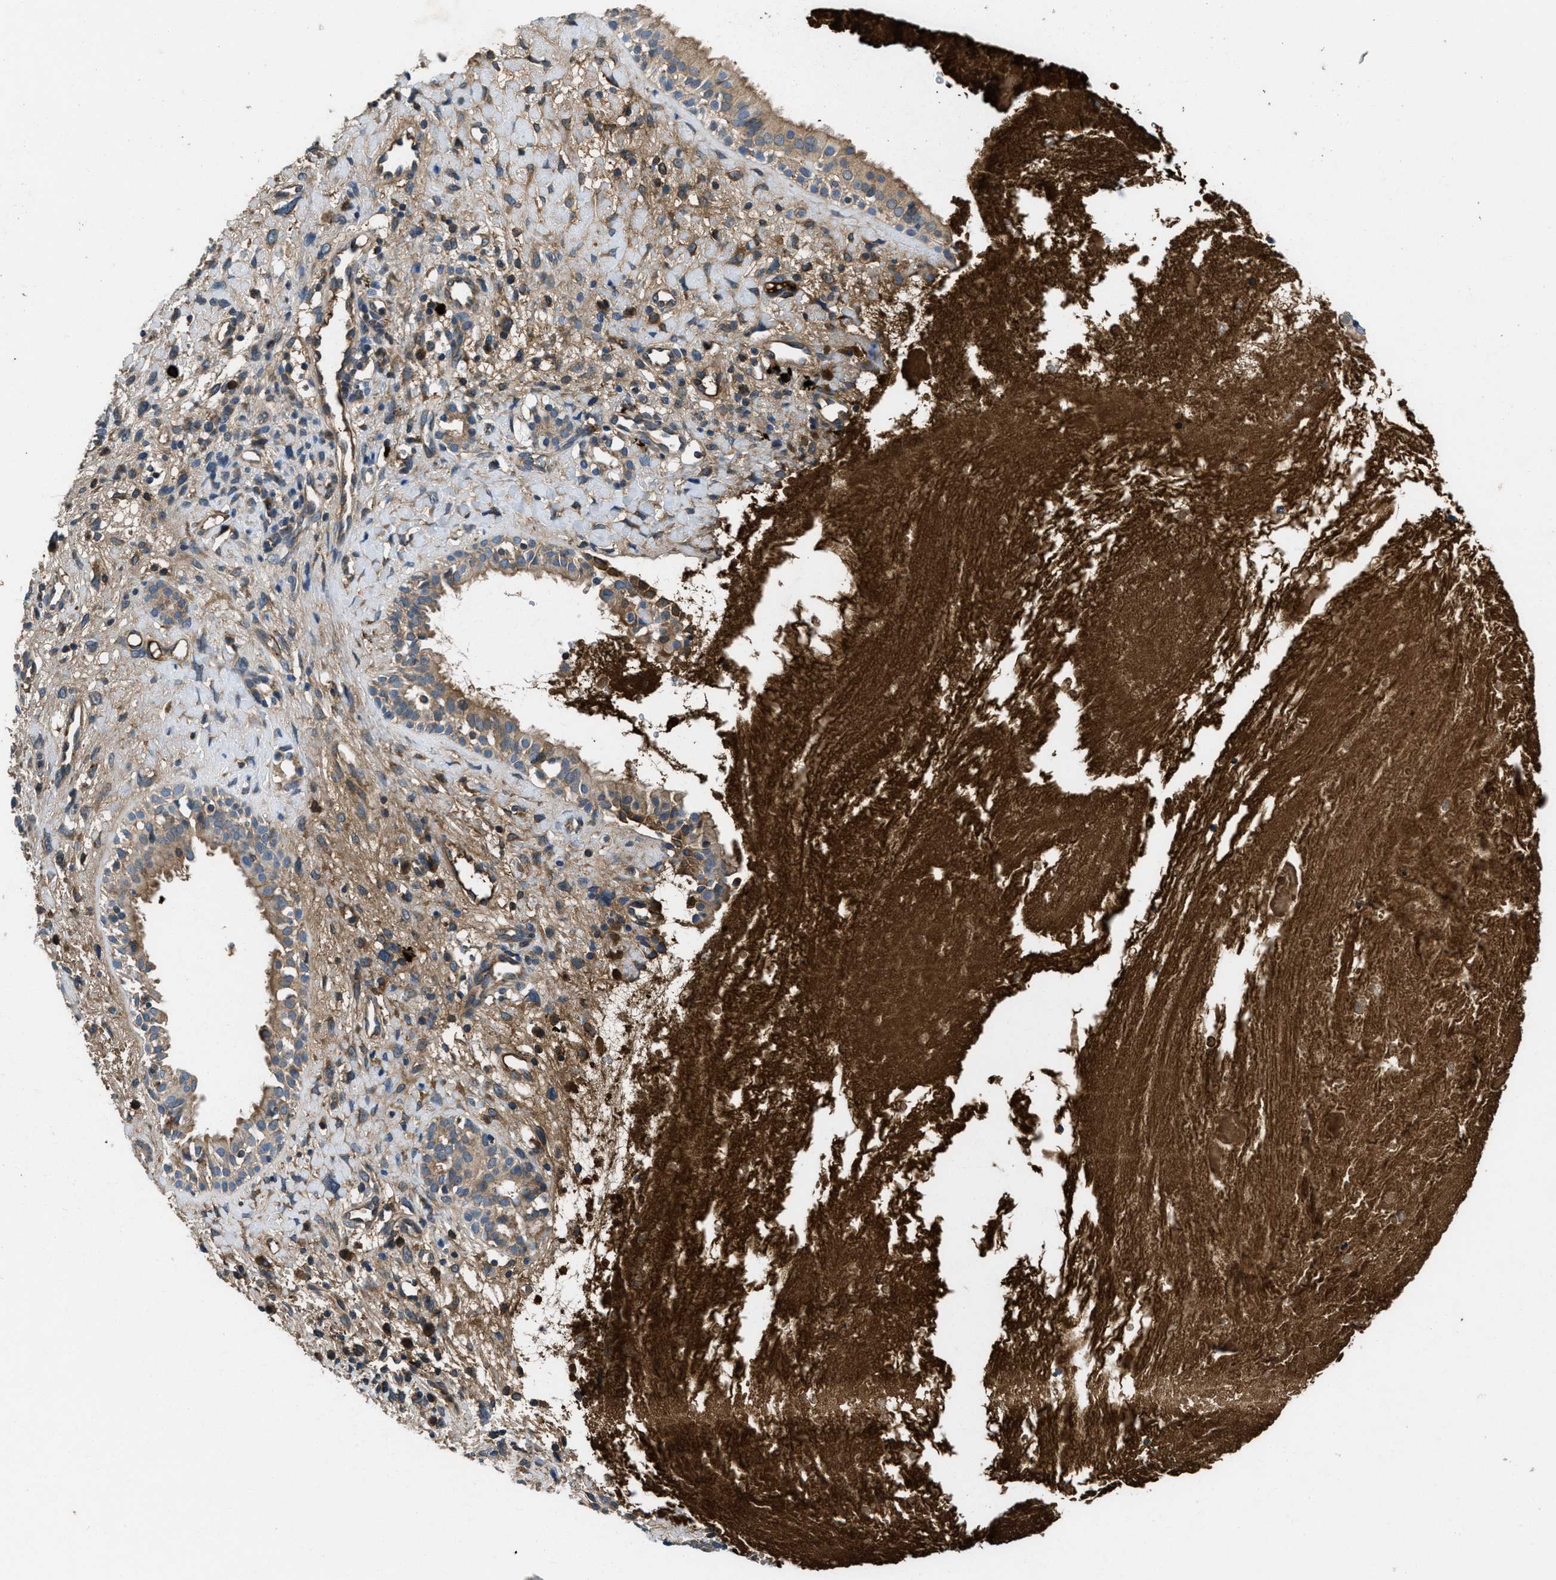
{"staining": {"intensity": "moderate", "quantity": ">75%", "location": "cytoplasmic/membranous"}, "tissue": "nasopharynx", "cell_type": "Respiratory epithelial cells", "image_type": "normal", "snomed": [{"axis": "morphology", "description": "Normal tissue, NOS"}, {"axis": "topography", "description": "Nasopharynx"}], "caption": "Unremarkable nasopharynx was stained to show a protein in brown. There is medium levels of moderate cytoplasmic/membranous expression in approximately >75% of respiratory epithelial cells. (brown staining indicates protein expression, while blue staining denotes nuclei).", "gene": "GALK1", "patient": {"sex": "male", "age": 22}}